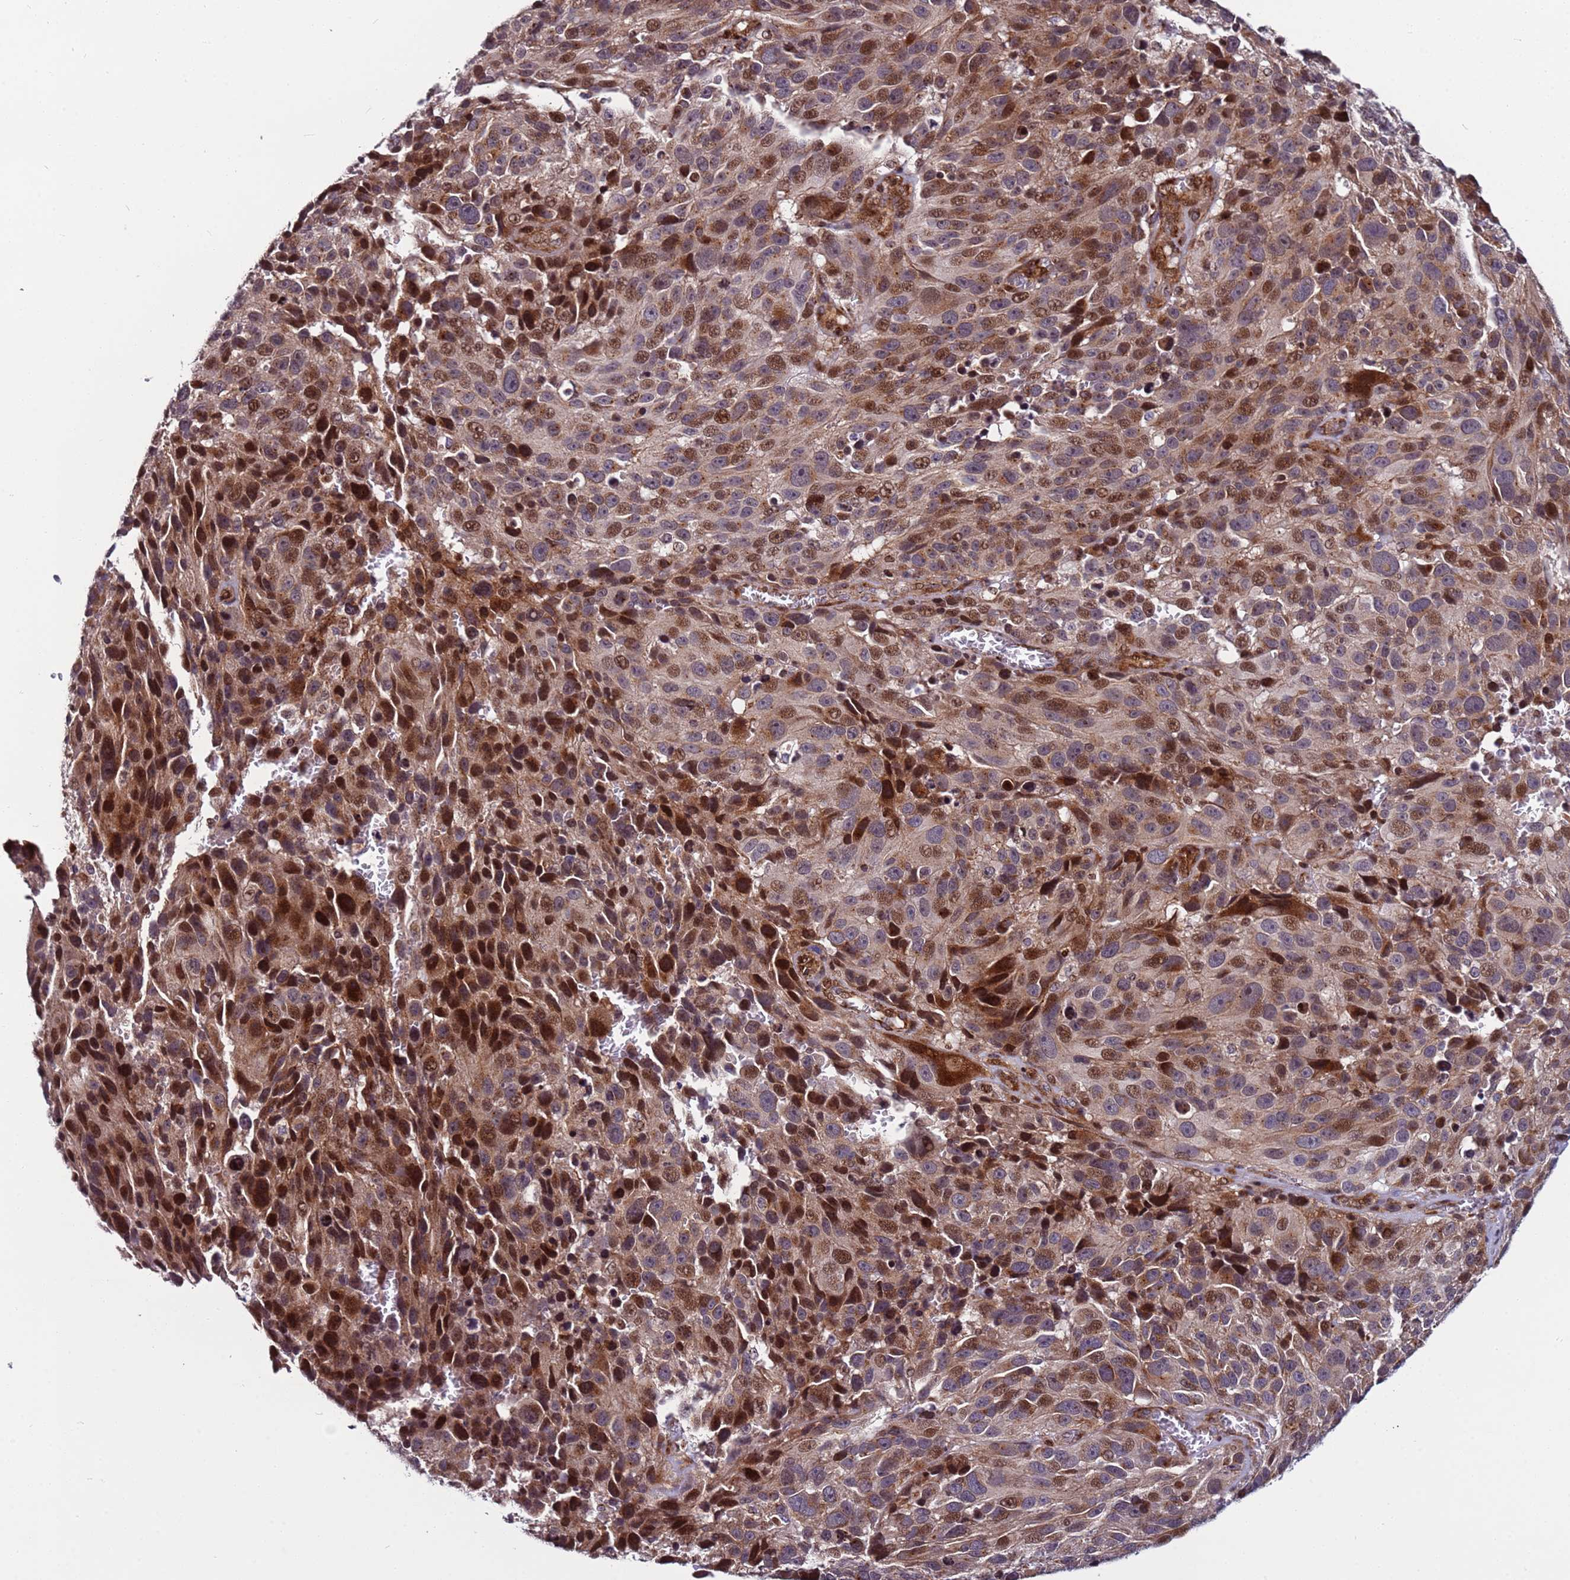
{"staining": {"intensity": "strong", "quantity": ">75%", "location": "cytoplasmic/membranous,nuclear"}, "tissue": "melanoma", "cell_type": "Tumor cells", "image_type": "cancer", "snomed": [{"axis": "morphology", "description": "Malignant melanoma, NOS"}, {"axis": "topography", "description": "Skin"}], "caption": "Malignant melanoma was stained to show a protein in brown. There is high levels of strong cytoplasmic/membranous and nuclear expression in about >75% of tumor cells.", "gene": "WBP11", "patient": {"sex": "male", "age": 84}}